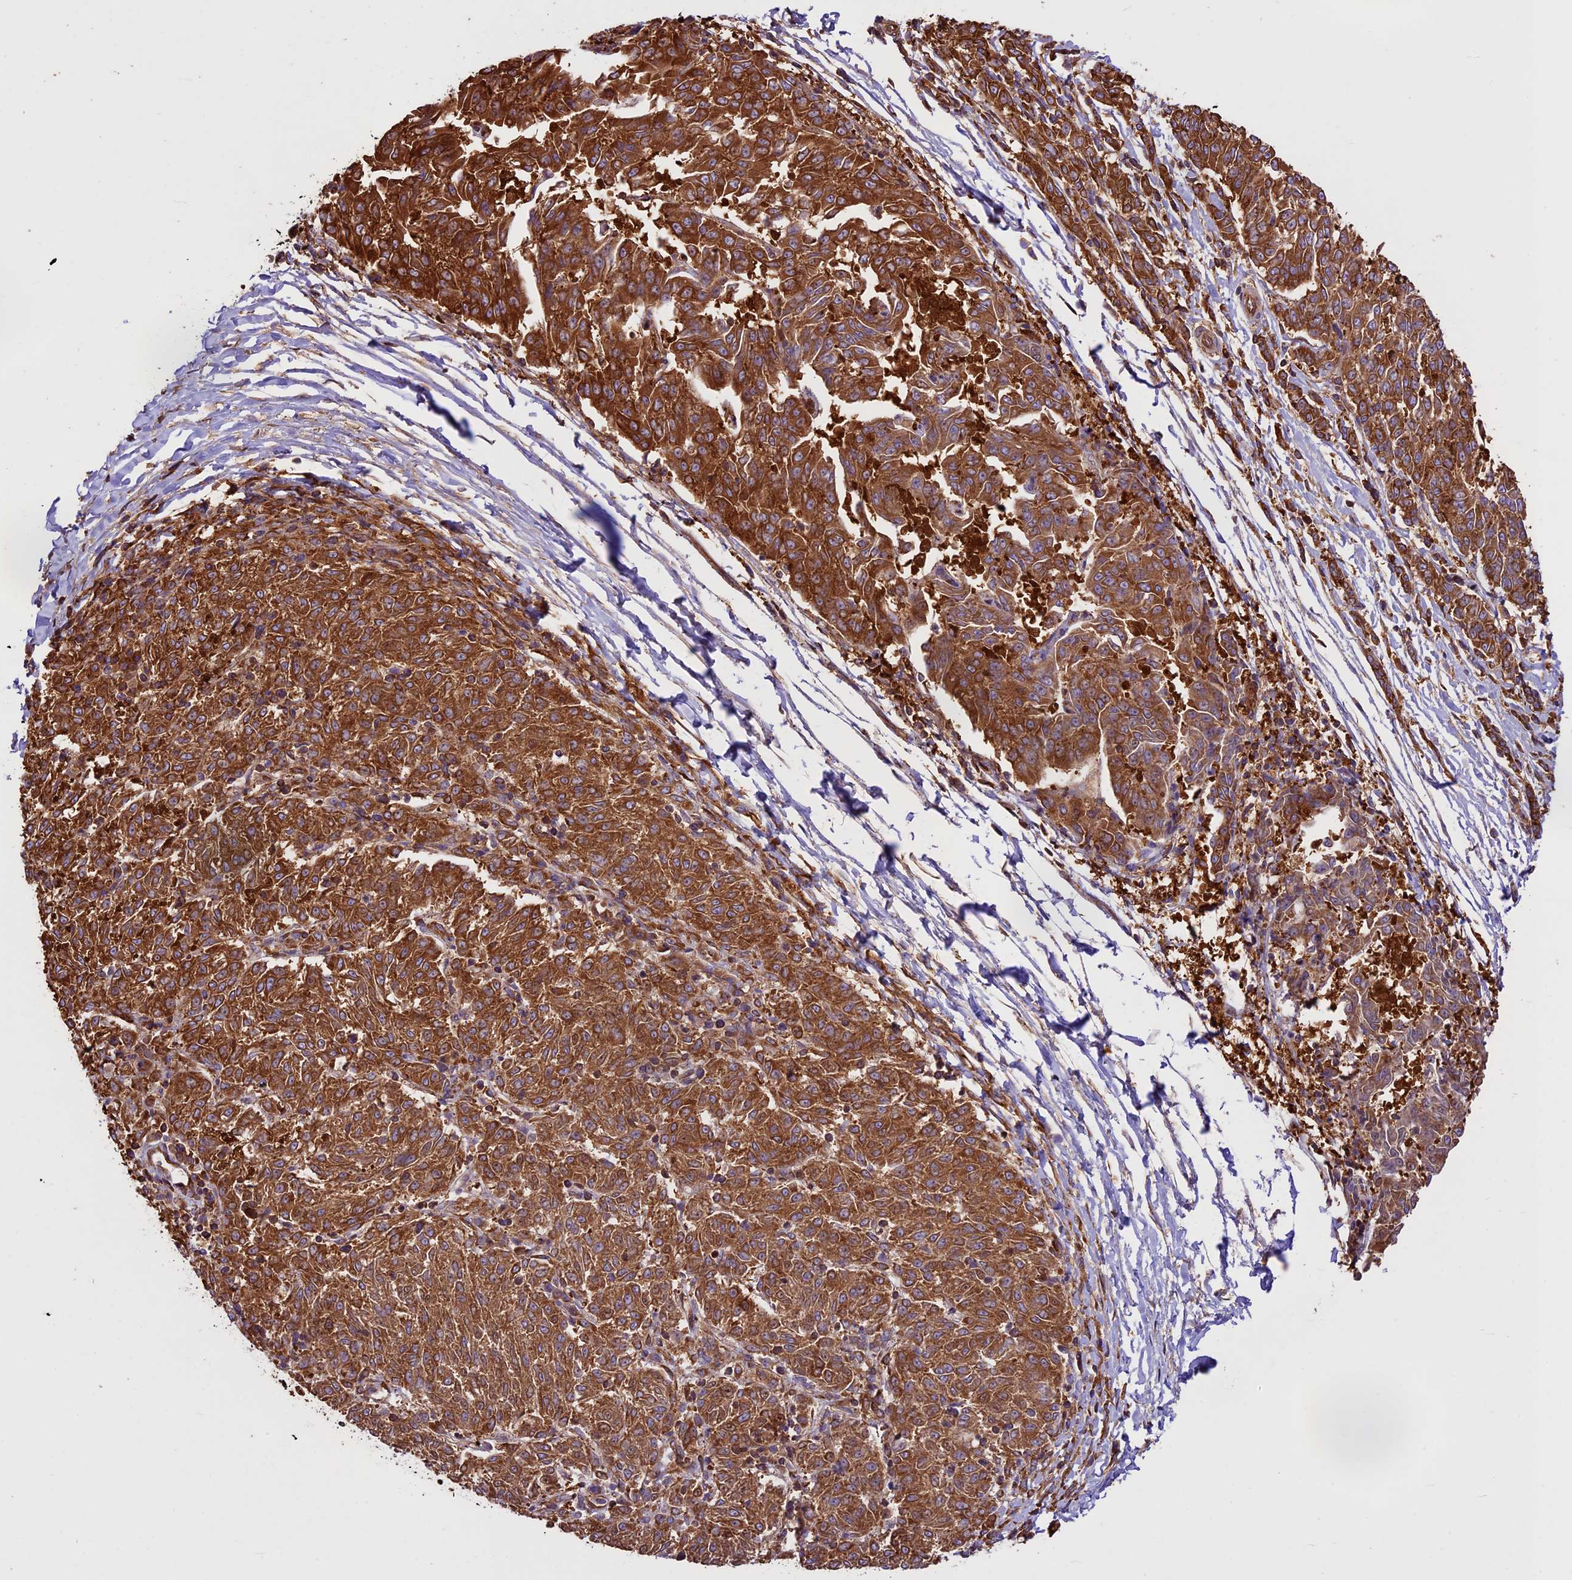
{"staining": {"intensity": "strong", "quantity": ">75%", "location": "cytoplasmic/membranous"}, "tissue": "melanoma", "cell_type": "Tumor cells", "image_type": "cancer", "snomed": [{"axis": "morphology", "description": "Malignant melanoma, NOS"}, {"axis": "topography", "description": "Skin"}], "caption": "A brown stain labels strong cytoplasmic/membranous expression of a protein in human melanoma tumor cells.", "gene": "KARS1", "patient": {"sex": "female", "age": 72}}